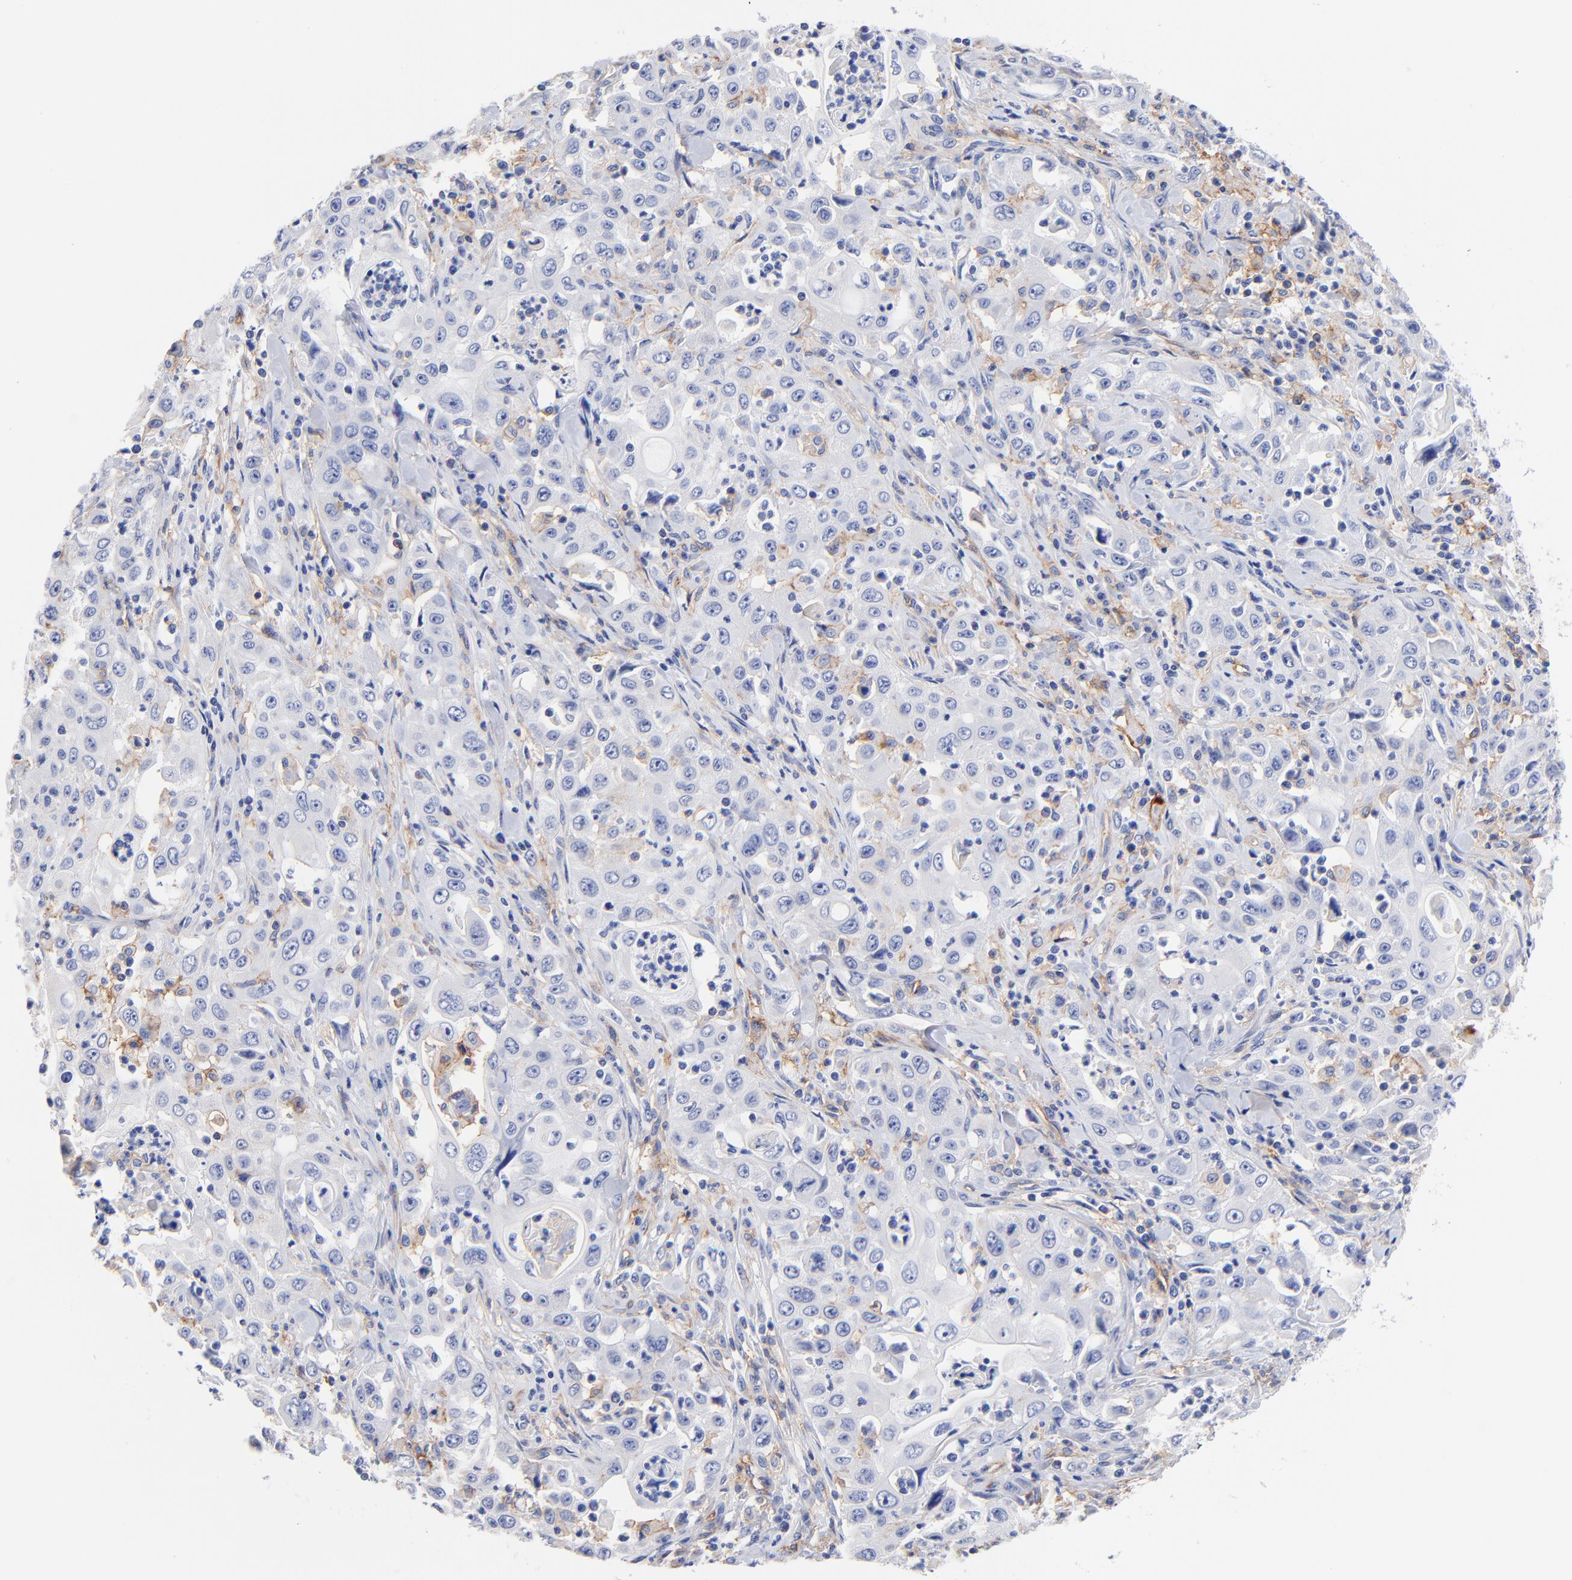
{"staining": {"intensity": "weak", "quantity": "<25%", "location": "cytoplasmic/membranous"}, "tissue": "pancreatic cancer", "cell_type": "Tumor cells", "image_type": "cancer", "snomed": [{"axis": "morphology", "description": "Adenocarcinoma, NOS"}, {"axis": "topography", "description": "Pancreas"}], "caption": "Histopathology image shows no significant protein expression in tumor cells of adenocarcinoma (pancreatic).", "gene": "SLC44A2", "patient": {"sex": "male", "age": 70}}